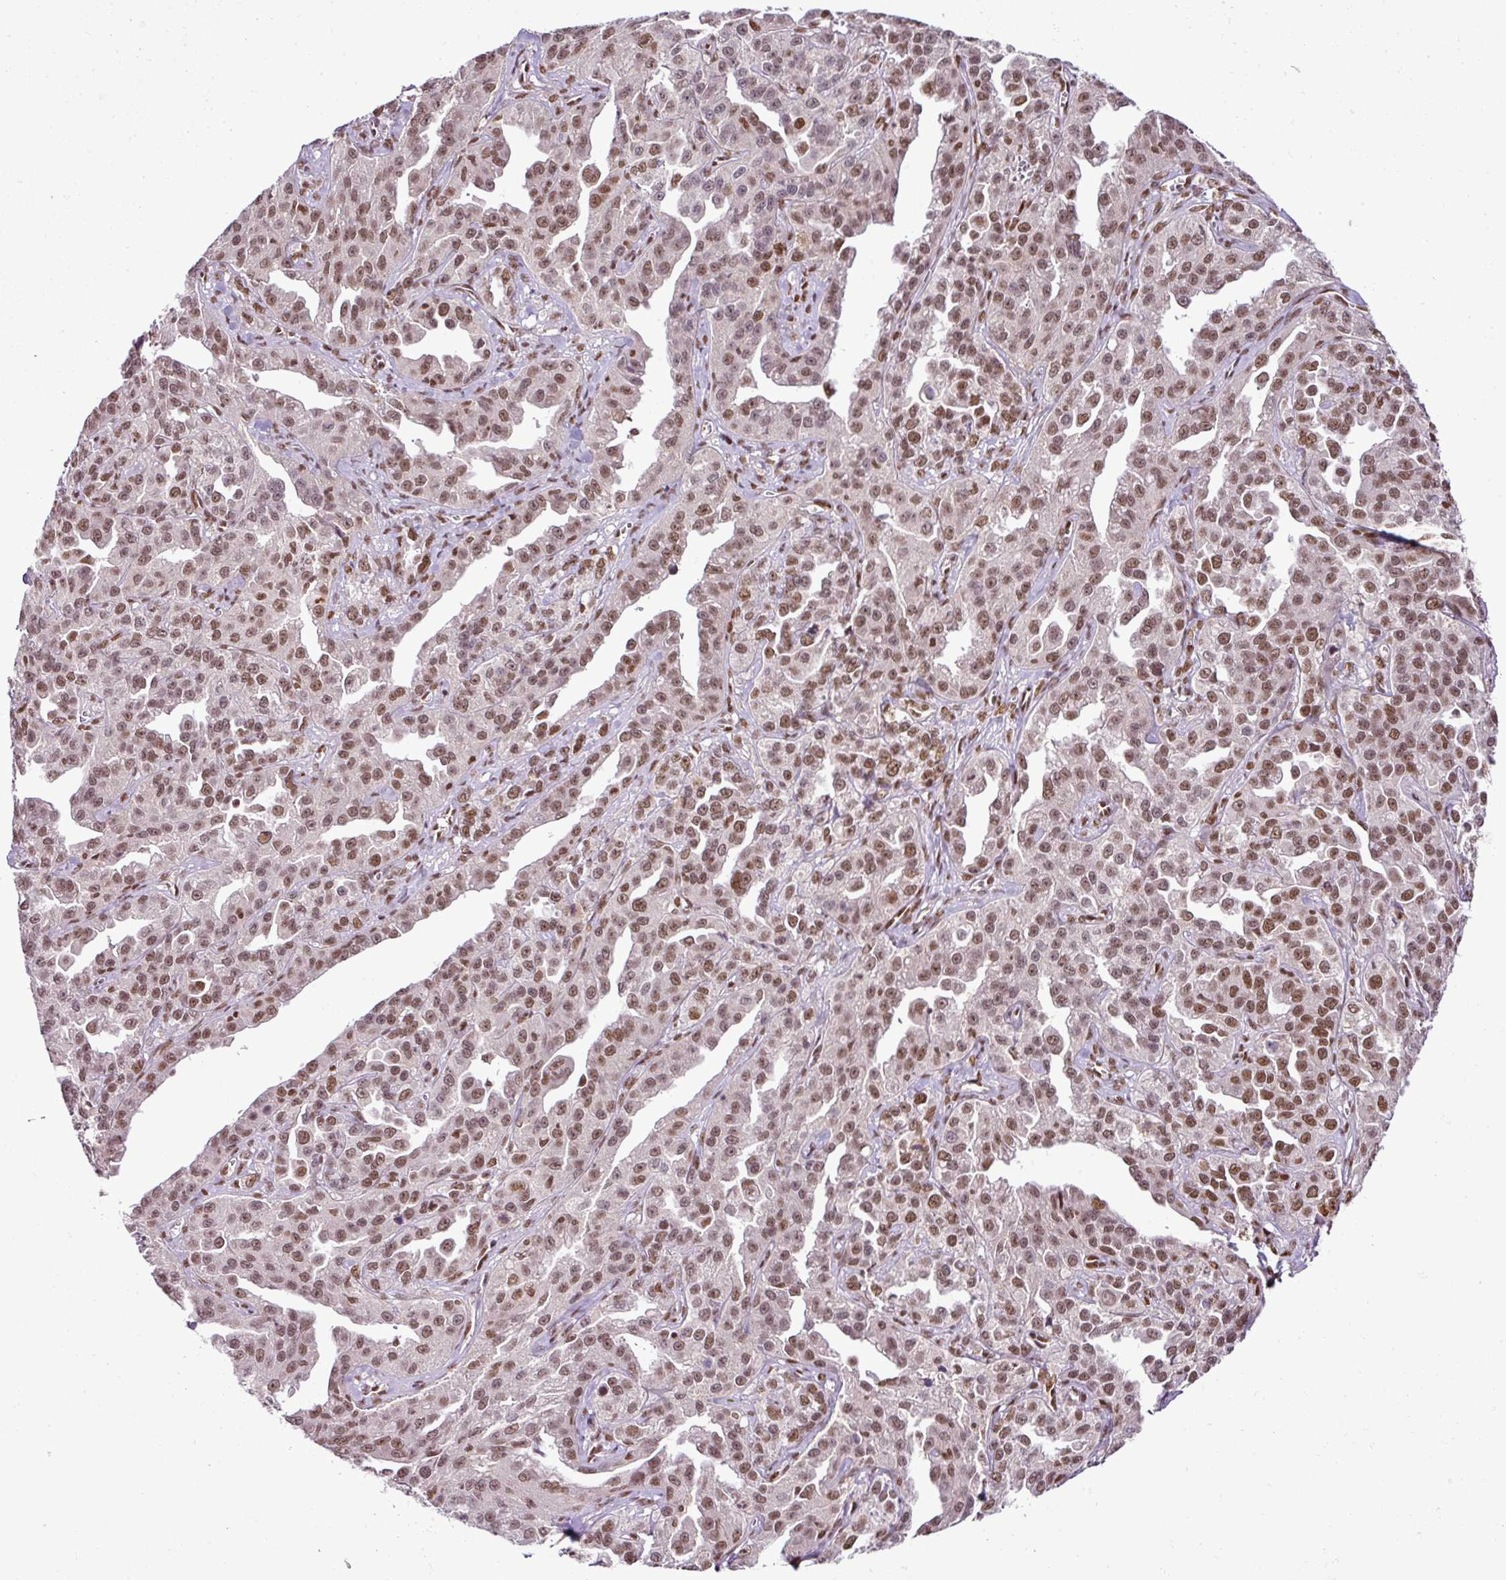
{"staining": {"intensity": "moderate", "quantity": ">75%", "location": "nuclear"}, "tissue": "ovarian cancer", "cell_type": "Tumor cells", "image_type": "cancer", "snomed": [{"axis": "morphology", "description": "Cystadenocarcinoma, serous, NOS"}, {"axis": "topography", "description": "Ovary"}], "caption": "Brown immunohistochemical staining in human serous cystadenocarcinoma (ovarian) displays moderate nuclear positivity in about >75% of tumor cells. (IHC, brightfield microscopy, high magnification).", "gene": "PGAP4", "patient": {"sex": "female", "age": 75}}